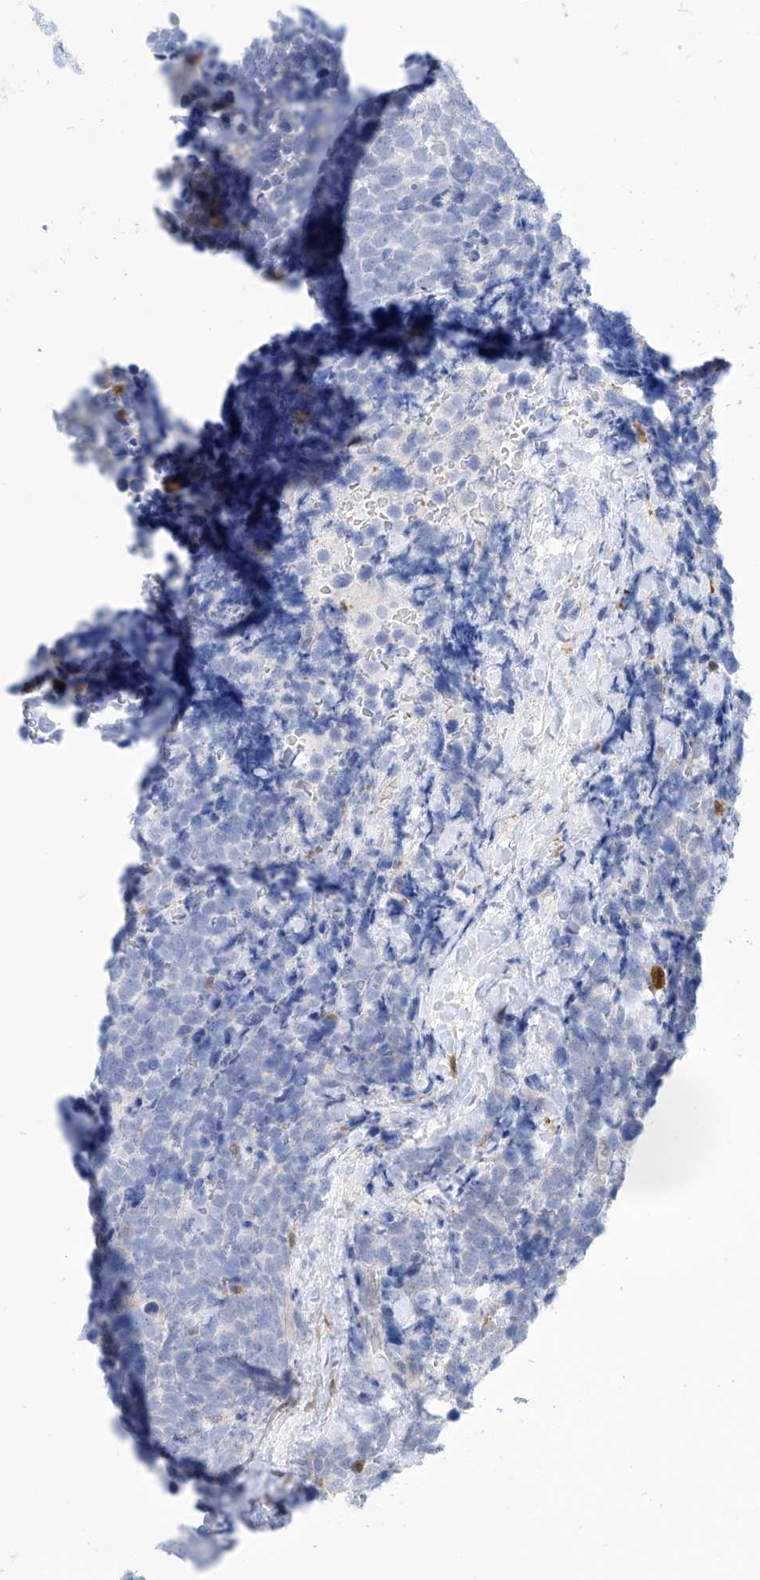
{"staining": {"intensity": "negative", "quantity": "none", "location": "none"}, "tissue": "urothelial cancer", "cell_type": "Tumor cells", "image_type": "cancer", "snomed": [{"axis": "morphology", "description": "Urothelial carcinoma, High grade"}, {"axis": "topography", "description": "Urinary bladder"}], "caption": "Immunohistochemical staining of high-grade urothelial carcinoma shows no significant staining in tumor cells.", "gene": "PDXK", "patient": {"sex": "female", "age": 82}}